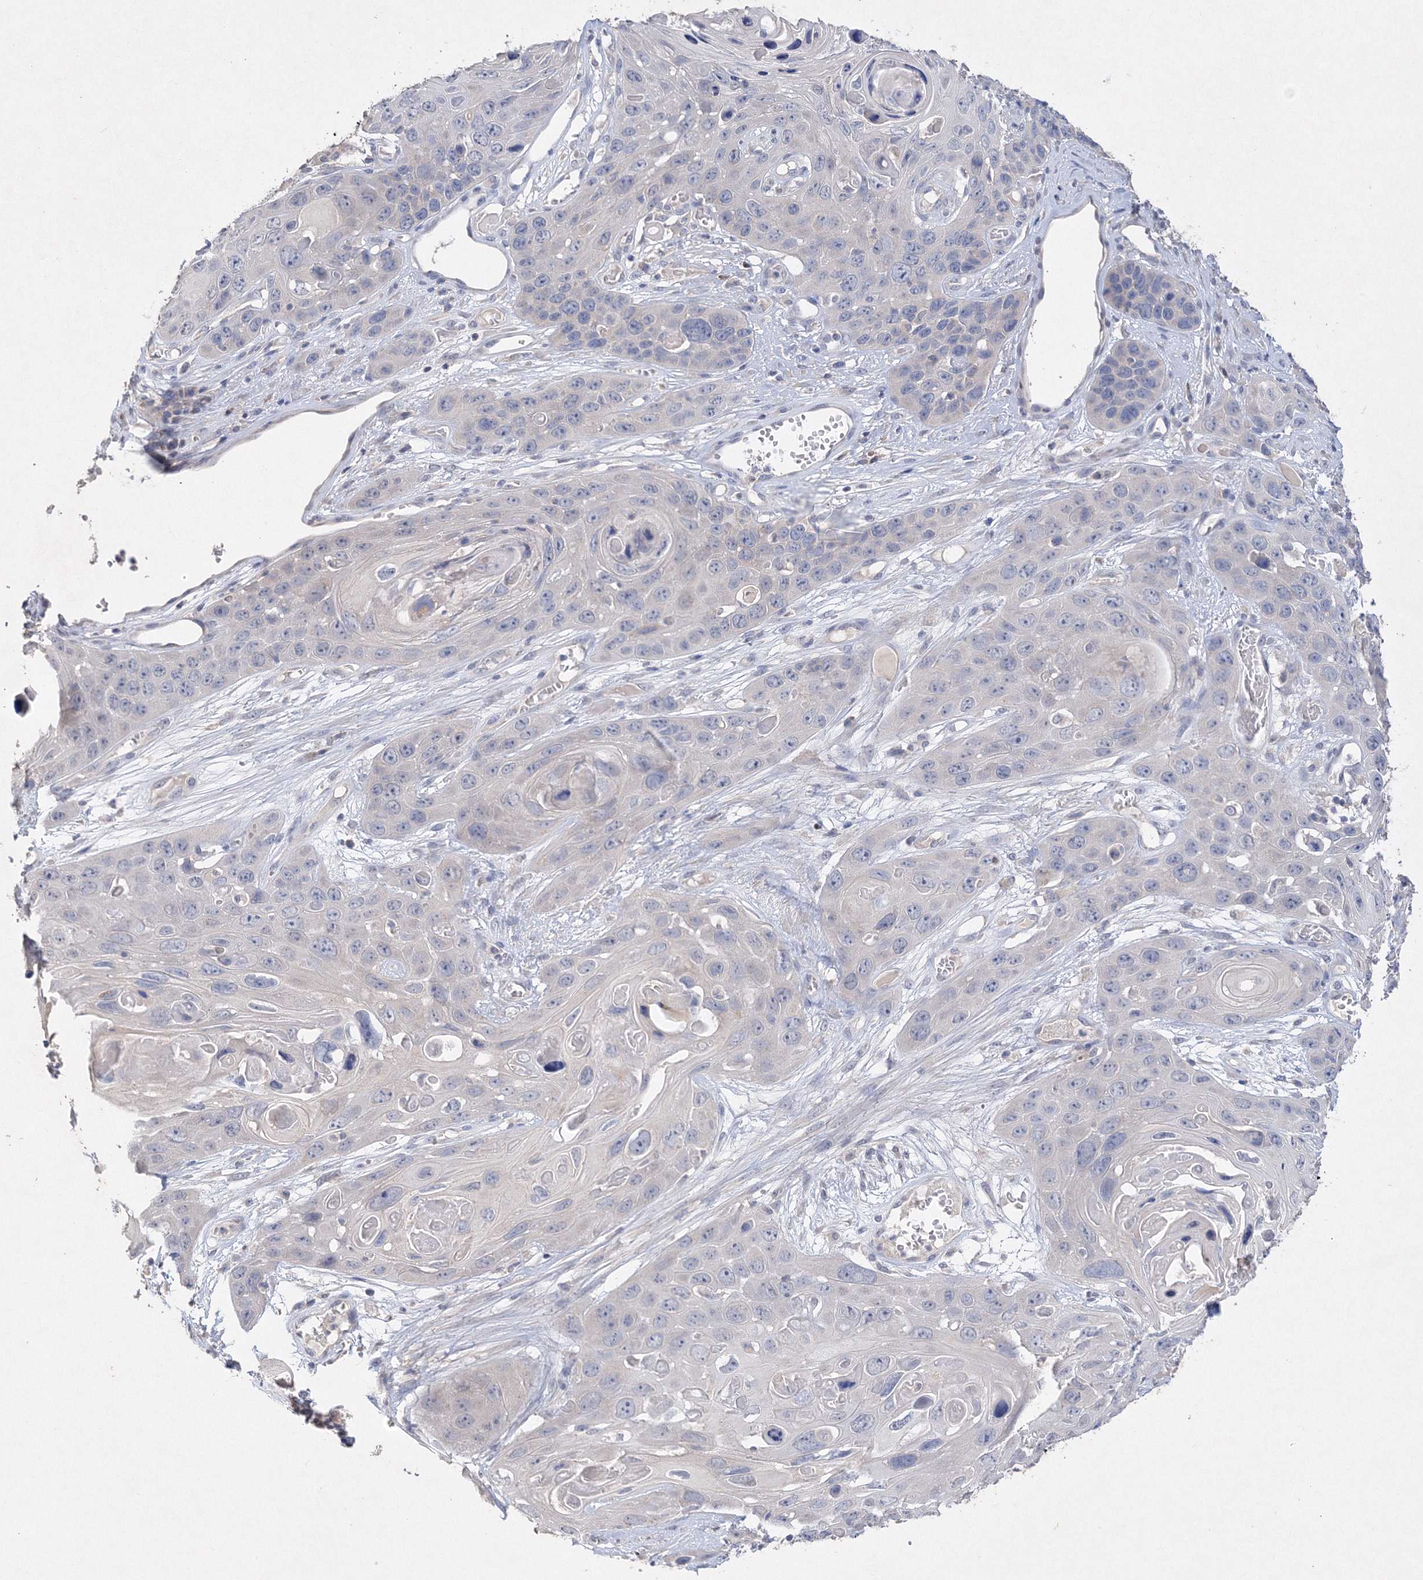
{"staining": {"intensity": "negative", "quantity": "none", "location": "none"}, "tissue": "skin cancer", "cell_type": "Tumor cells", "image_type": "cancer", "snomed": [{"axis": "morphology", "description": "Squamous cell carcinoma, NOS"}, {"axis": "topography", "description": "Skin"}], "caption": "IHC histopathology image of human skin squamous cell carcinoma stained for a protein (brown), which shows no staining in tumor cells.", "gene": "GLS", "patient": {"sex": "male", "age": 55}}